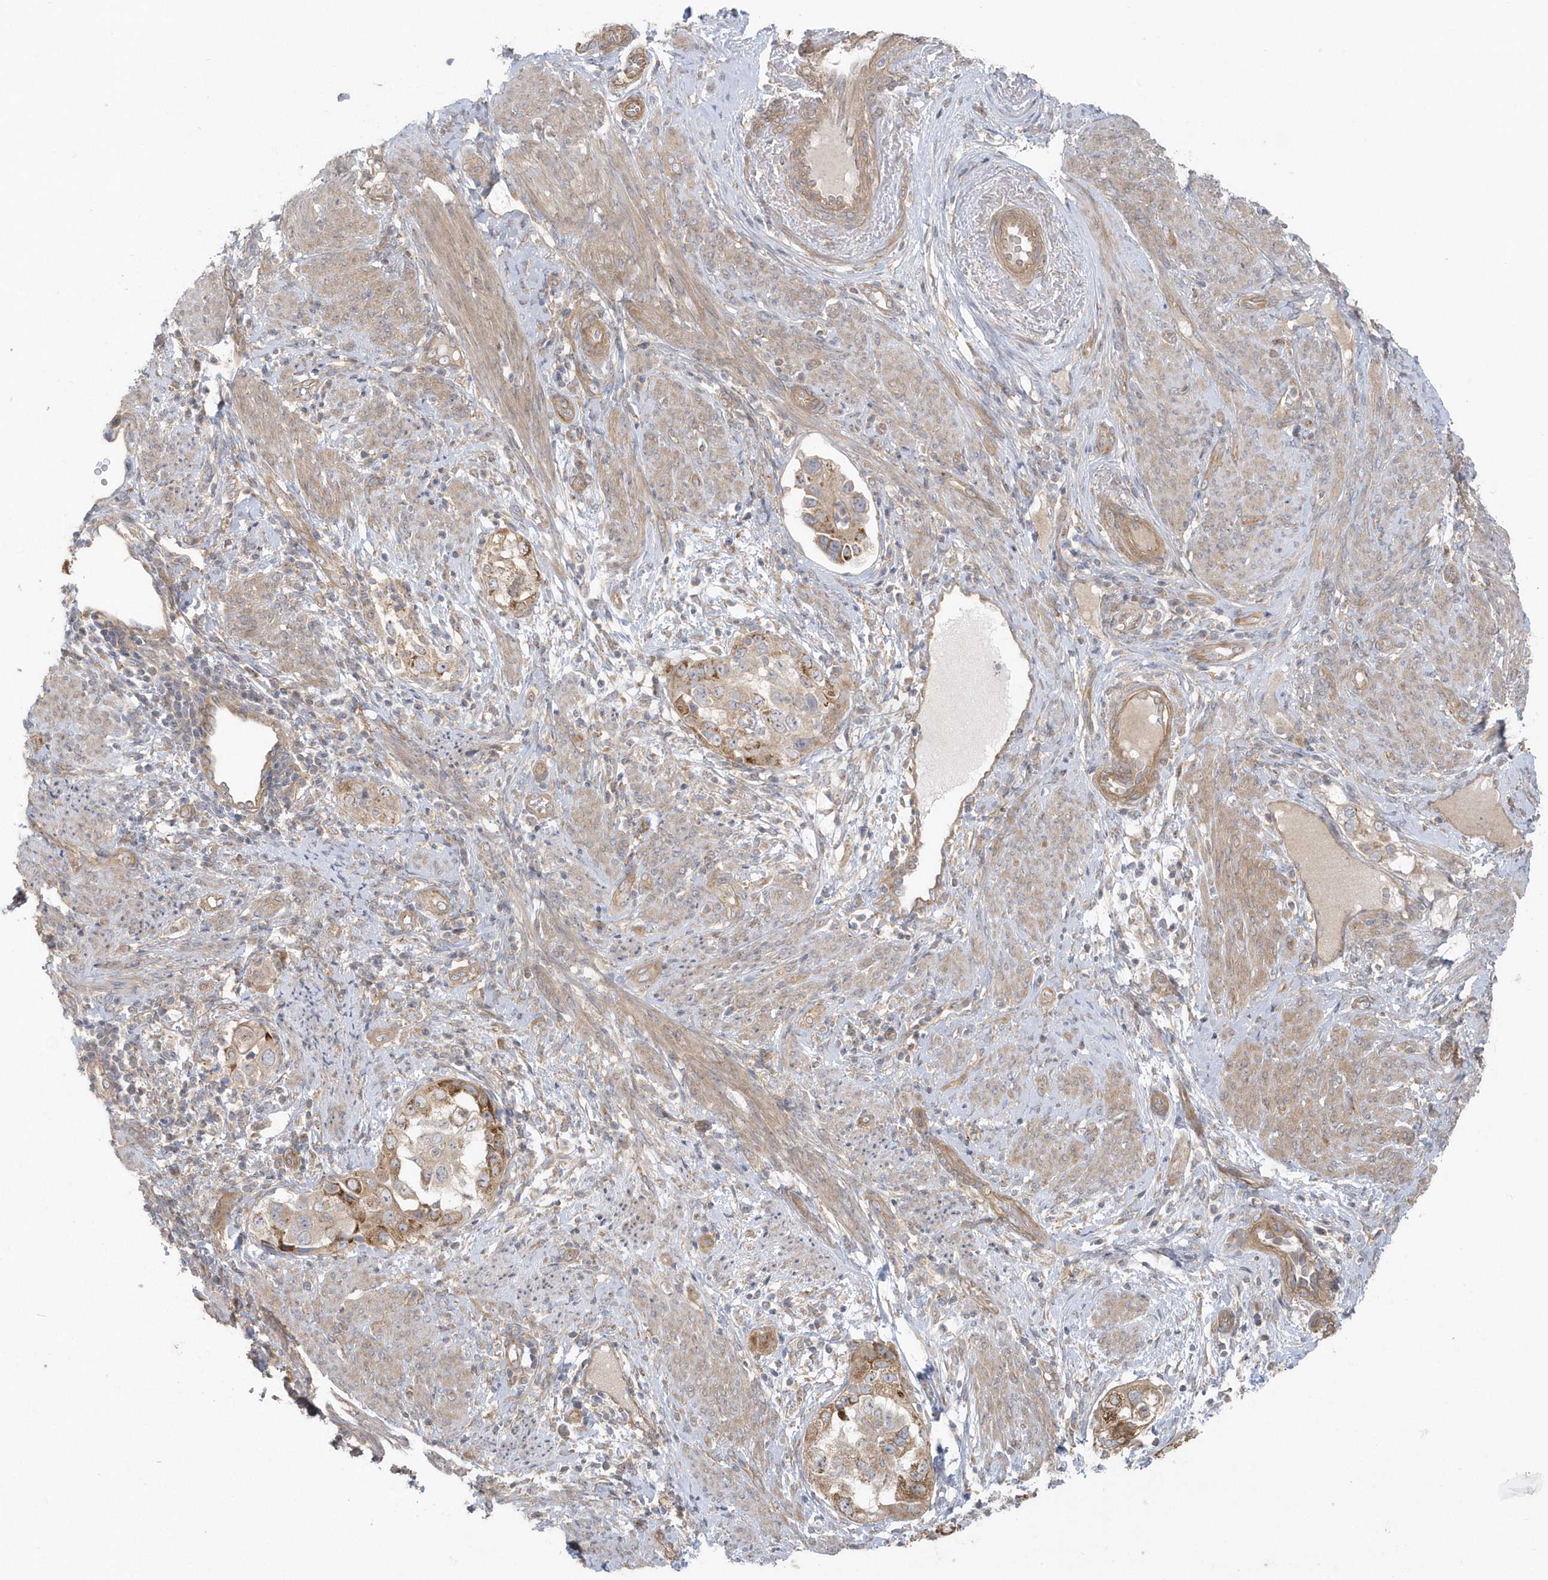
{"staining": {"intensity": "moderate", "quantity": "25%-75%", "location": "cytoplasmic/membranous"}, "tissue": "endometrial cancer", "cell_type": "Tumor cells", "image_type": "cancer", "snomed": [{"axis": "morphology", "description": "Adenocarcinoma, NOS"}, {"axis": "topography", "description": "Endometrium"}], "caption": "The immunohistochemical stain shows moderate cytoplasmic/membranous positivity in tumor cells of endometrial cancer tissue.", "gene": "ACTR1A", "patient": {"sex": "female", "age": 85}}